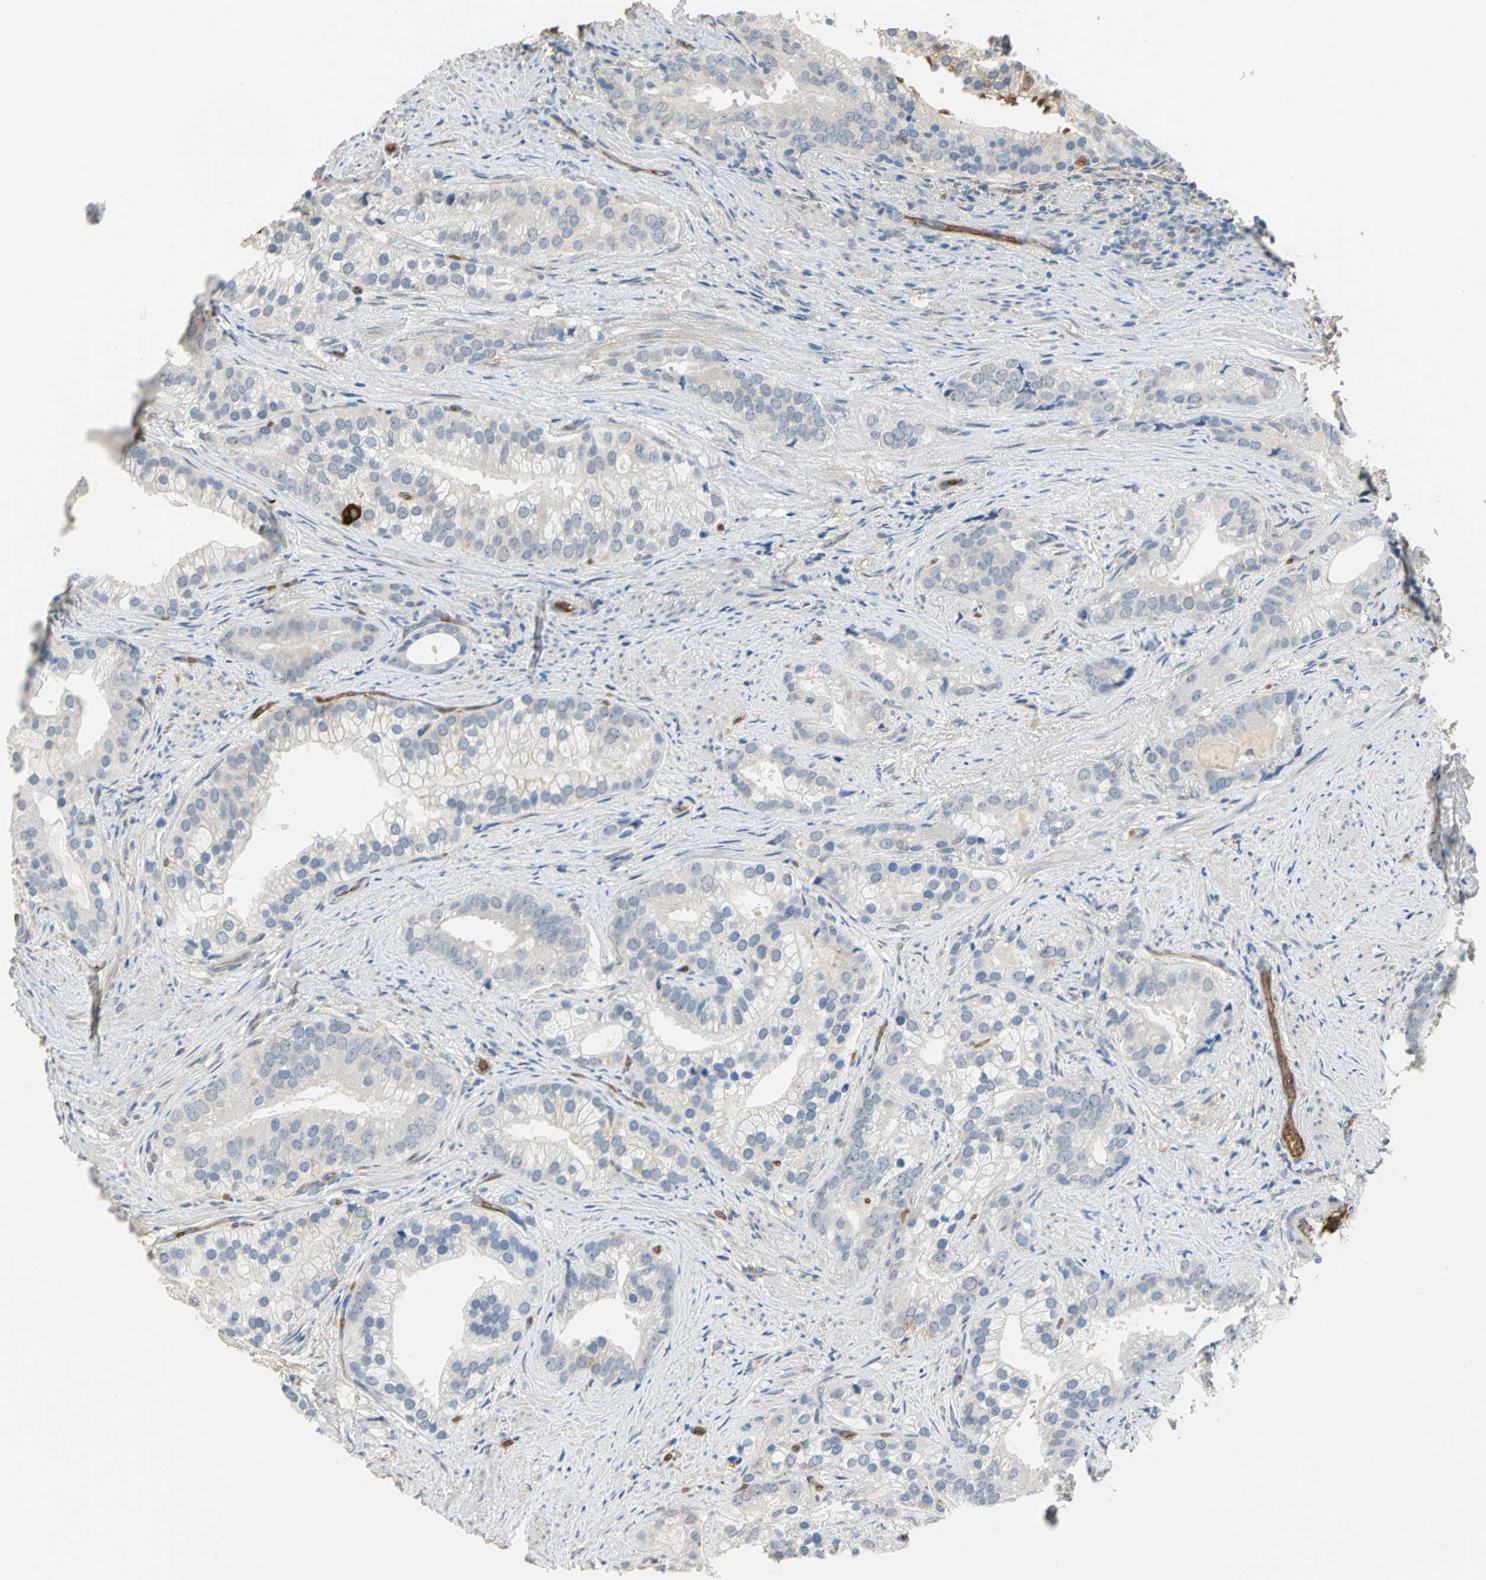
{"staining": {"intensity": "weak", "quantity": "25%-75%", "location": "cytoplasmic/membranous"}, "tissue": "prostate cancer", "cell_type": "Tumor cells", "image_type": "cancer", "snomed": [{"axis": "morphology", "description": "Adenocarcinoma, Low grade"}, {"axis": "topography", "description": "Prostate"}], "caption": "This is an image of immunohistochemistry staining of prostate low-grade adenocarcinoma, which shows weak expression in the cytoplasmic/membranous of tumor cells.", "gene": "TREM1", "patient": {"sex": "male", "age": 71}}